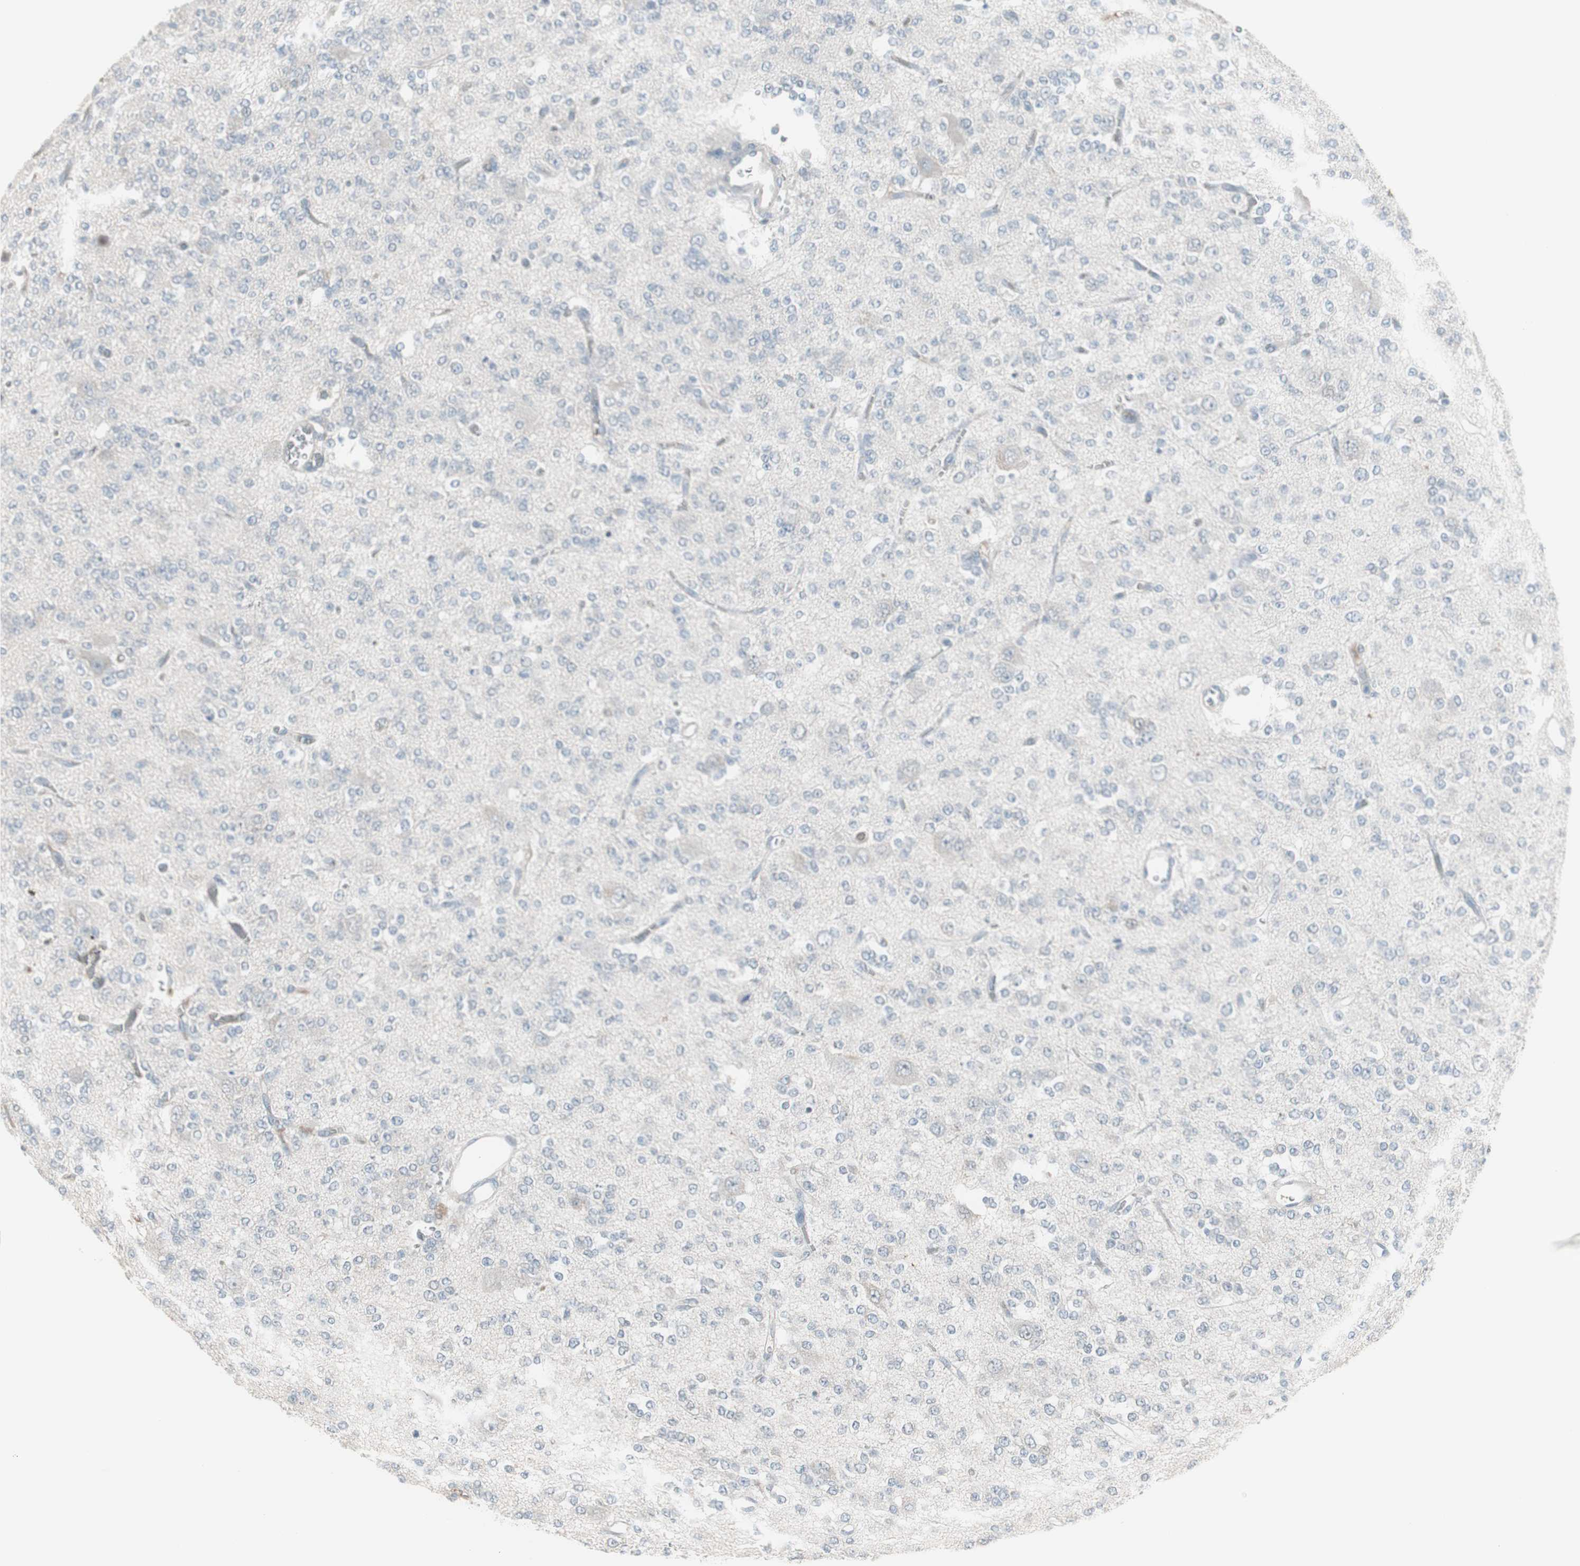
{"staining": {"intensity": "negative", "quantity": "none", "location": "none"}, "tissue": "glioma", "cell_type": "Tumor cells", "image_type": "cancer", "snomed": [{"axis": "morphology", "description": "Glioma, malignant, Low grade"}, {"axis": "topography", "description": "Brain"}], "caption": "Immunohistochemistry of glioma demonstrates no positivity in tumor cells.", "gene": "ZSCAN32", "patient": {"sex": "male", "age": 38}}